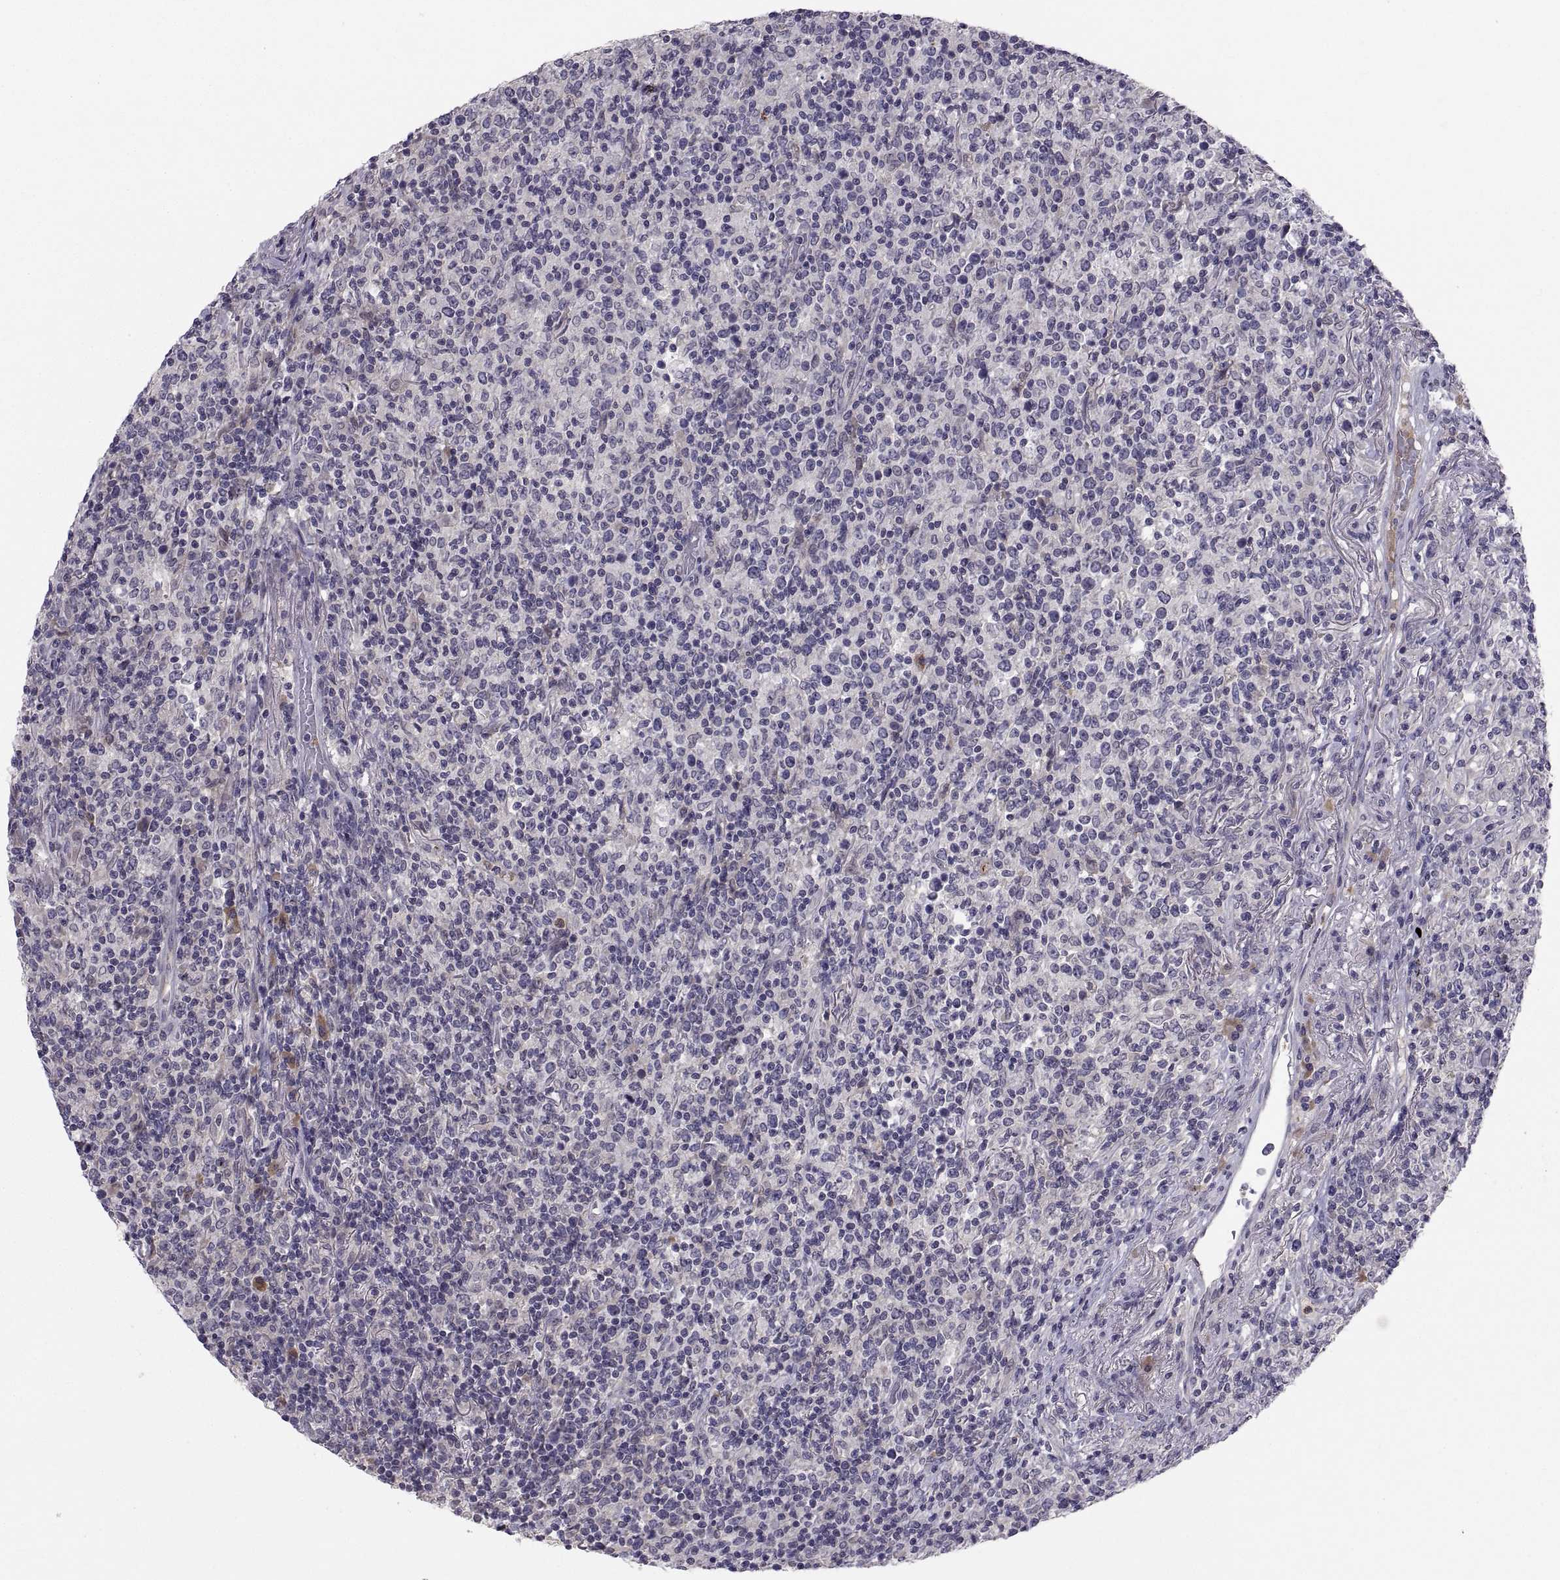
{"staining": {"intensity": "negative", "quantity": "none", "location": "none"}, "tissue": "lymphoma", "cell_type": "Tumor cells", "image_type": "cancer", "snomed": [{"axis": "morphology", "description": "Malignant lymphoma, non-Hodgkin's type, High grade"}, {"axis": "topography", "description": "Lung"}], "caption": "IHC of high-grade malignant lymphoma, non-Hodgkin's type shows no expression in tumor cells. (Brightfield microscopy of DAB (3,3'-diaminobenzidine) immunohistochemistry (IHC) at high magnification).", "gene": "PKP1", "patient": {"sex": "male", "age": 79}}